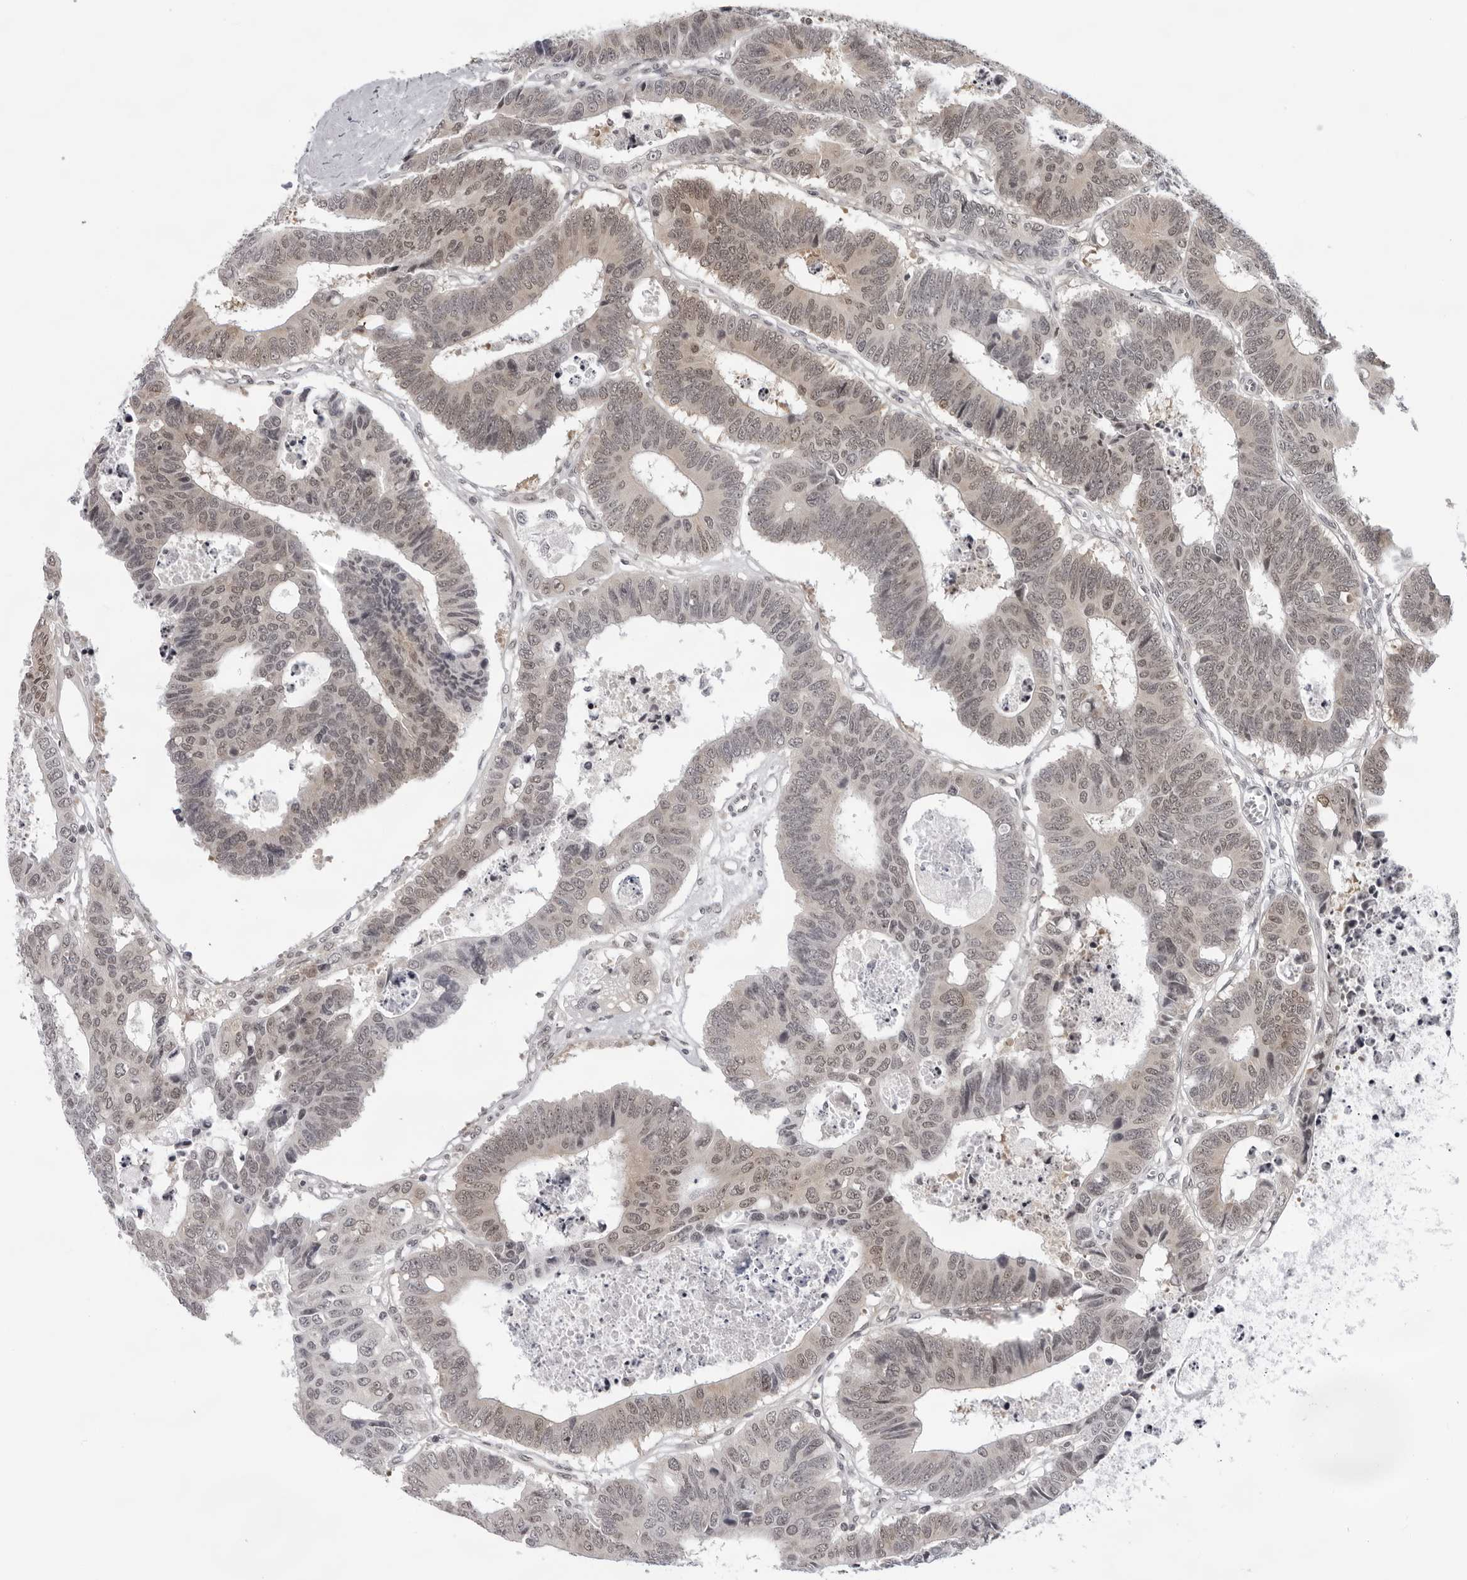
{"staining": {"intensity": "weak", "quantity": "25%-75%", "location": "cytoplasmic/membranous"}, "tissue": "colorectal cancer", "cell_type": "Tumor cells", "image_type": "cancer", "snomed": [{"axis": "morphology", "description": "Adenocarcinoma, NOS"}, {"axis": "topography", "description": "Rectum"}], "caption": "Tumor cells display low levels of weak cytoplasmic/membranous expression in about 25%-75% of cells in colorectal adenocarcinoma. (IHC, brightfield microscopy, high magnification).", "gene": "CASP7", "patient": {"sex": "male", "age": 84}}